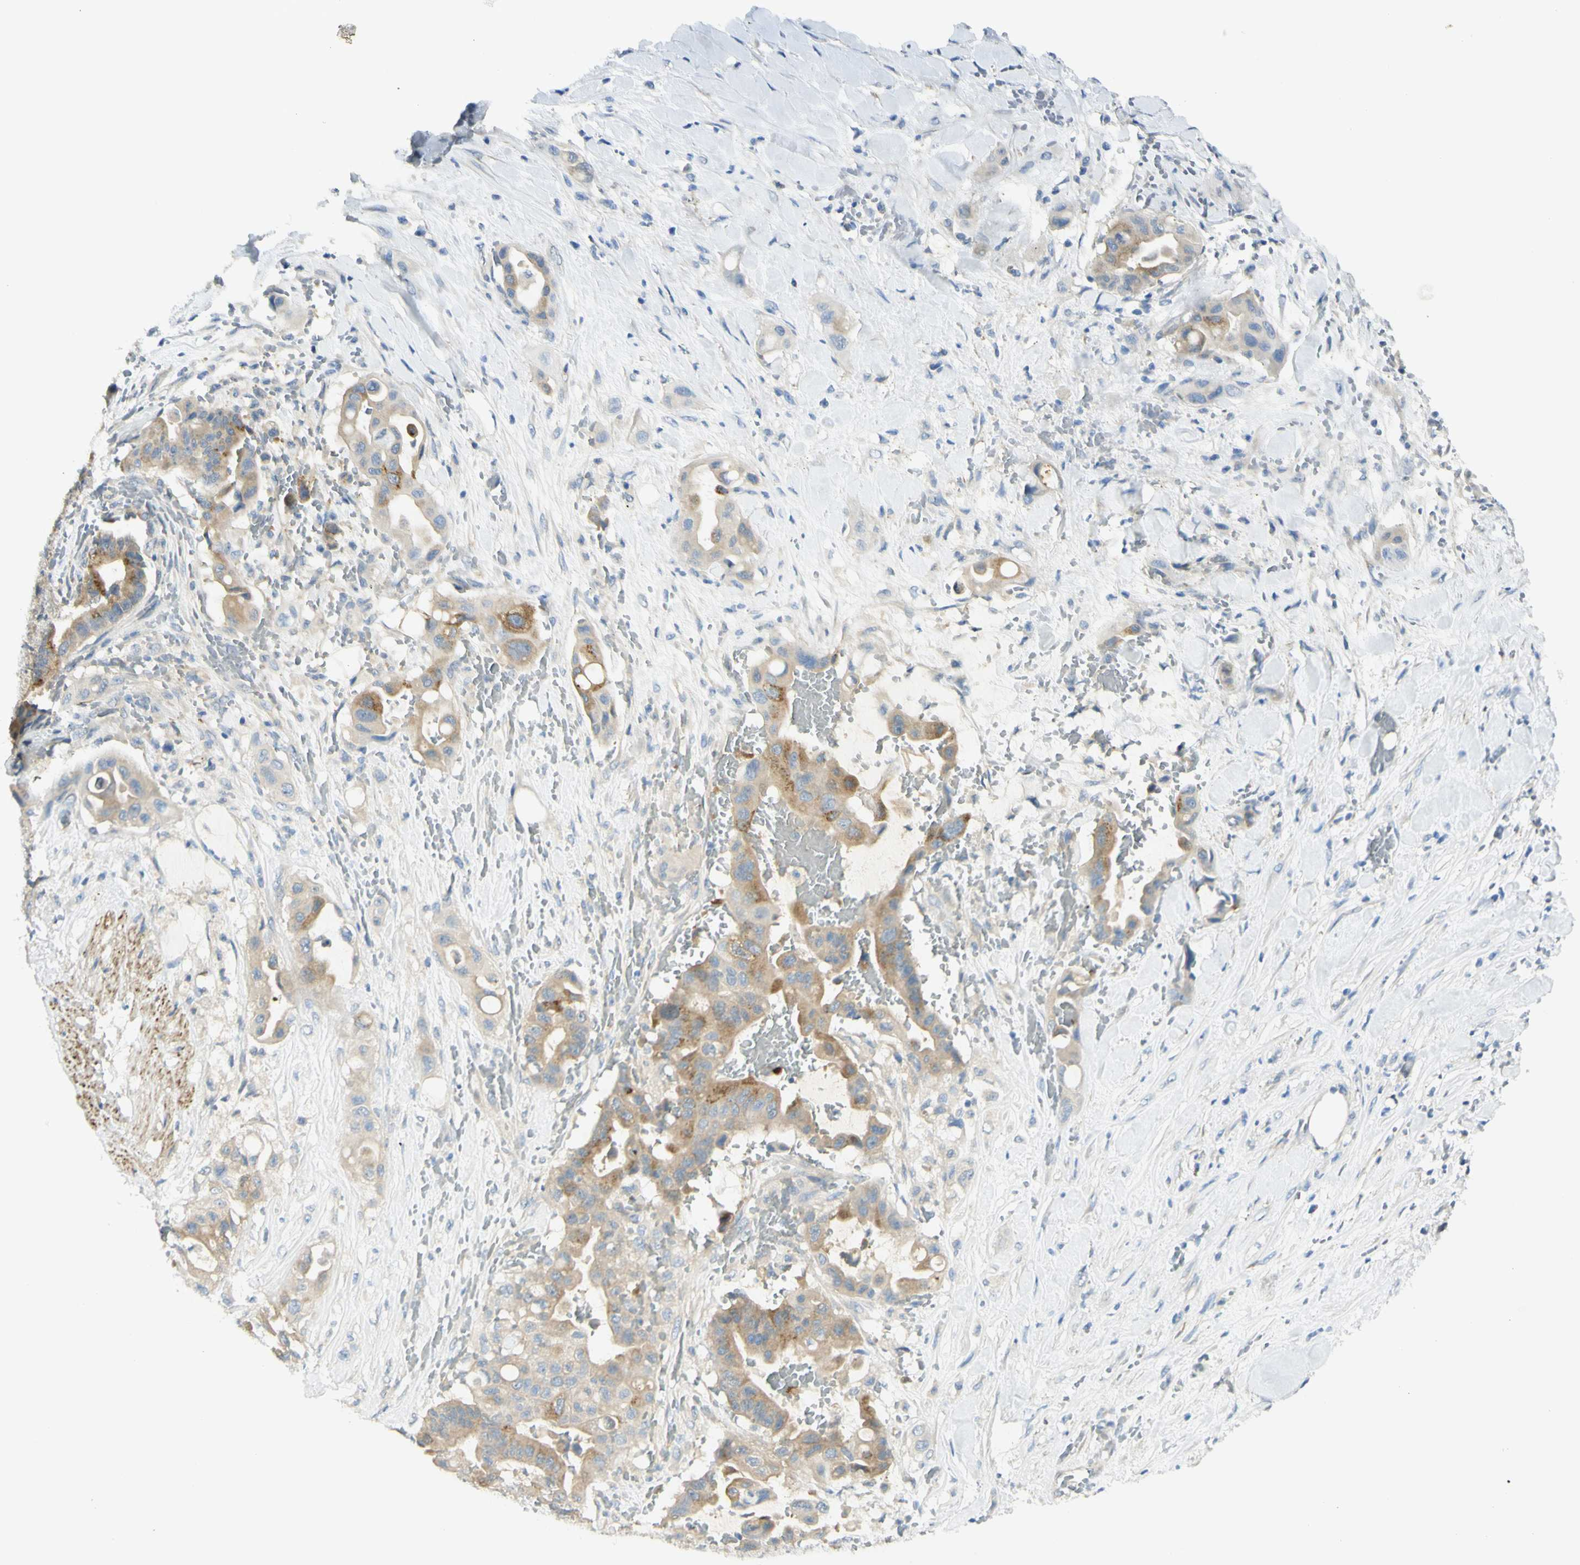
{"staining": {"intensity": "moderate", "quantity": "25%-75%", "location": "cytoplasmic/membranous"}, "tissue": "liver cancer", "cell_type": "Tumor cells", "image_type": "cancer", "snomed": [{"axis": "morphology", "description": "Cholangiocarcinoma"}, {"axis": "topography", "description": "Liver"}], "caption": "About 25%-75% of tumor cells in cholangiocarcinoma (liver) reveal moderate cytoplasmic/membranous protein positivity as visualized by brown immunohistochemical staining.", "gene": "GCNT3", "patient": {"sex": "female", "age": 61}}